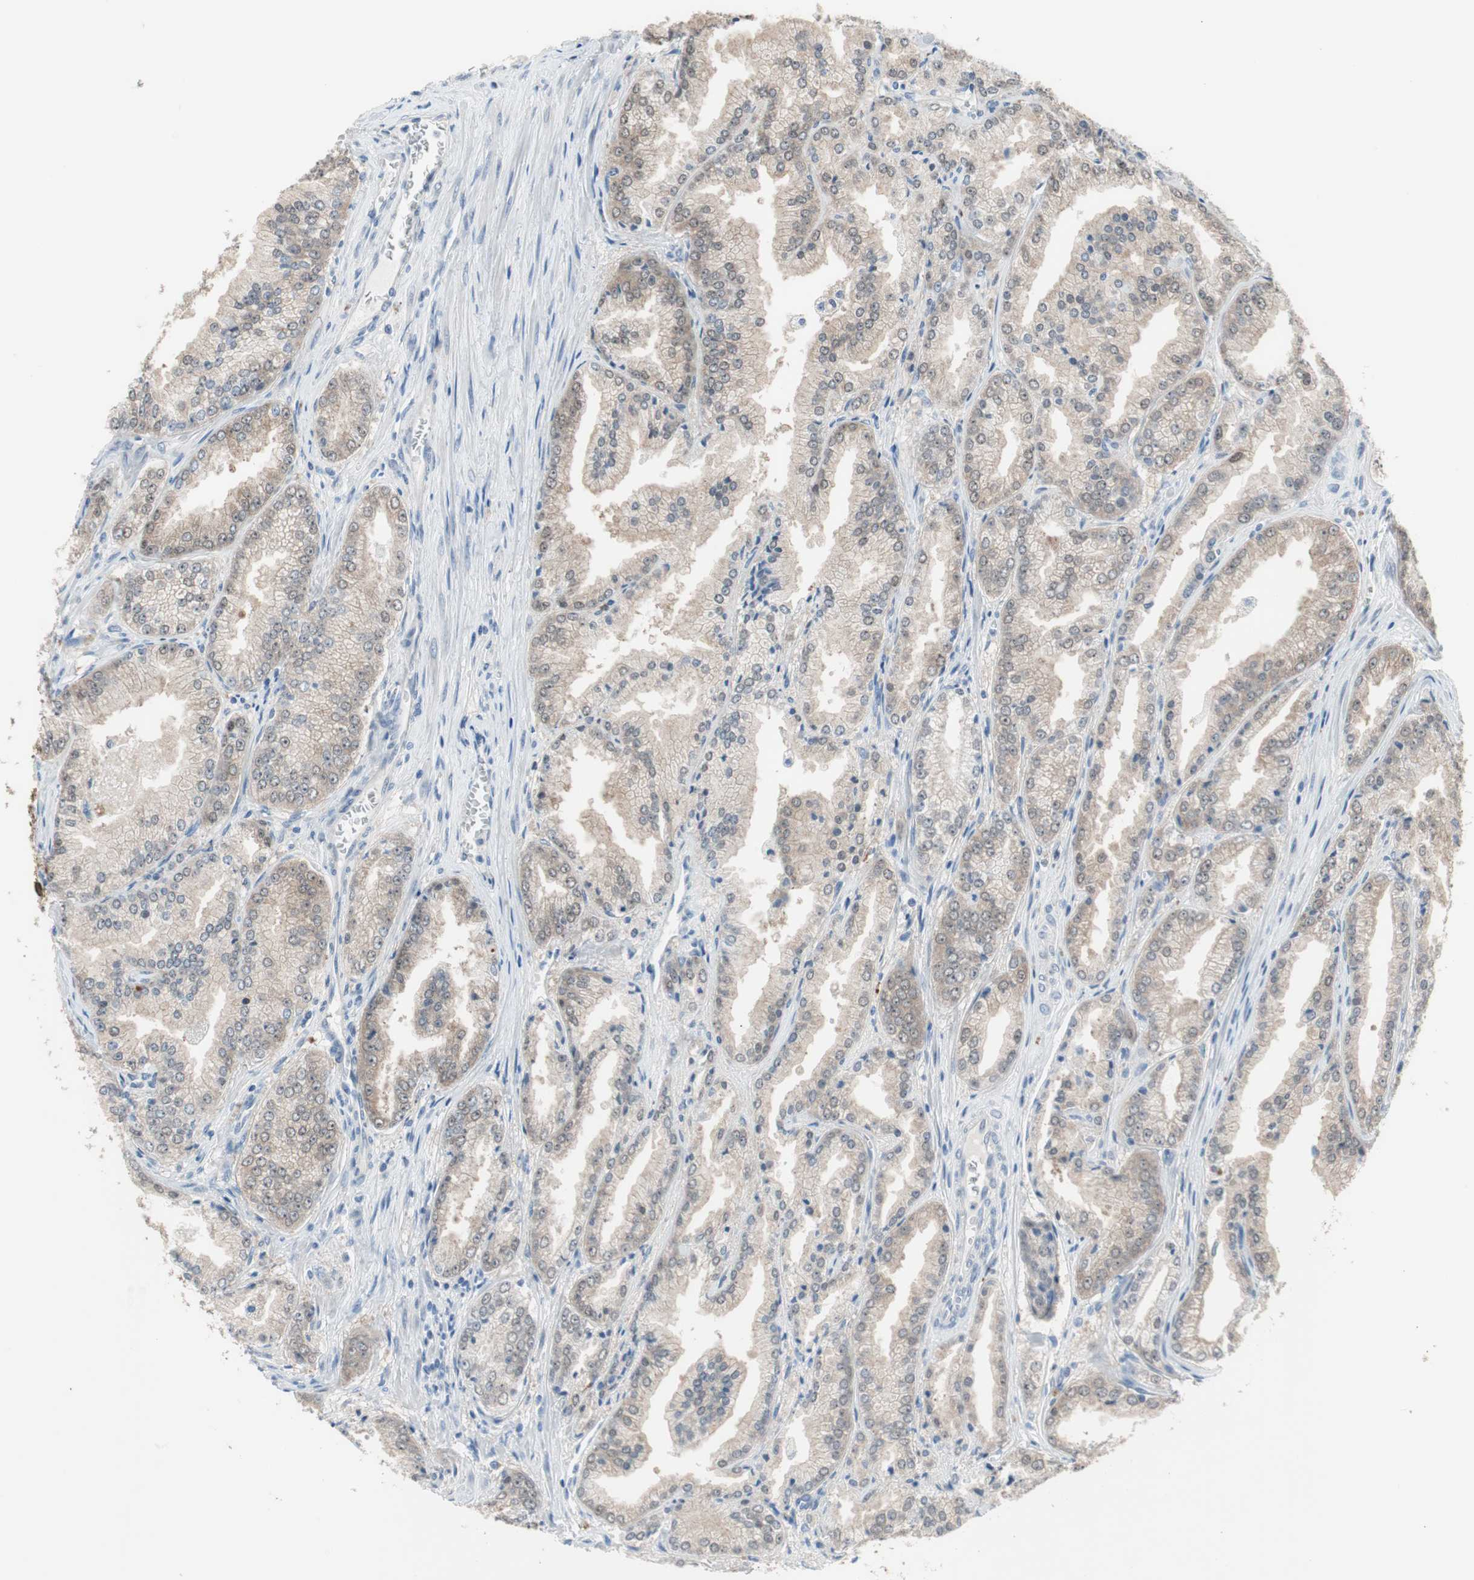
{"staining": {"intensity": "weak", "quantity": "25%-75%", "location": "cytoplasmic/membranous"}, "tissue": "prostate cancer", "cell_type": "Tumor cells", "image_type": "cancer", "snomed": [{"axis": "morphology", "description": "Adenocarcinoma, High grade"}, {"axis": "topography", "description": "Prostate"}], "caption": "A brown stain shows weak cytoplasmic/membranous positivity of a protein in human prostate high-grade adenocarcinoma tumor cells.", "gene": "GRHL1", "patient": {"sex": "male", "age": 61}}